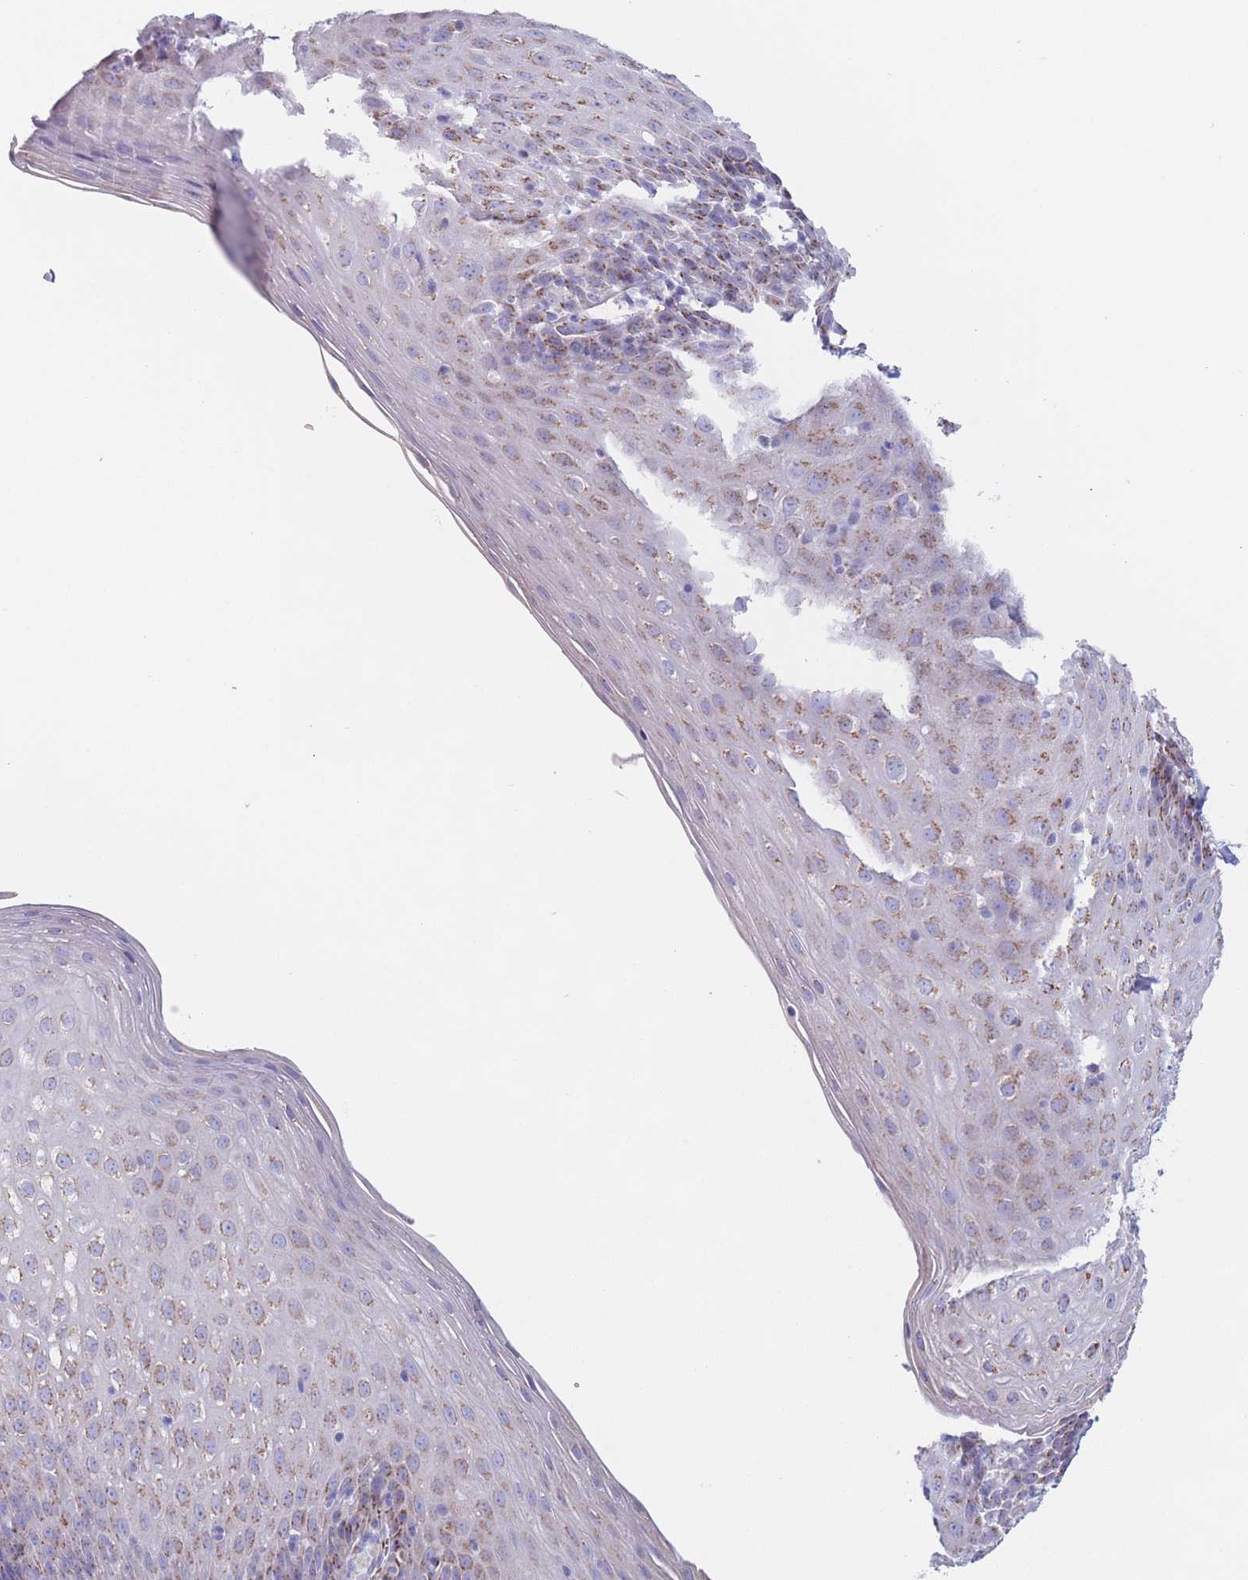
{"staining": {"intensity": "moderate", "quantity": "25%-75%", "location": "cytoplasmic/membranous"}, "tissue": "esophagus", "cell_type": "Squamous epithelial cells", "image_type": "normal", "snomed": [{"axis": "morphology", "description": "Normal tissue, NOS"}, {"axis": "topography", "description": "Esophagus"}], "caption": "Immunohistochemical staining of unremarkable esophagus exhibits 25%-75% levels of moderate cytoplasmic/membranous protein staining in approximately 25%-75% of squamous epithelial cells.", "gene": "MRPL30", "patient": {"sex": "female", "age": 61}}